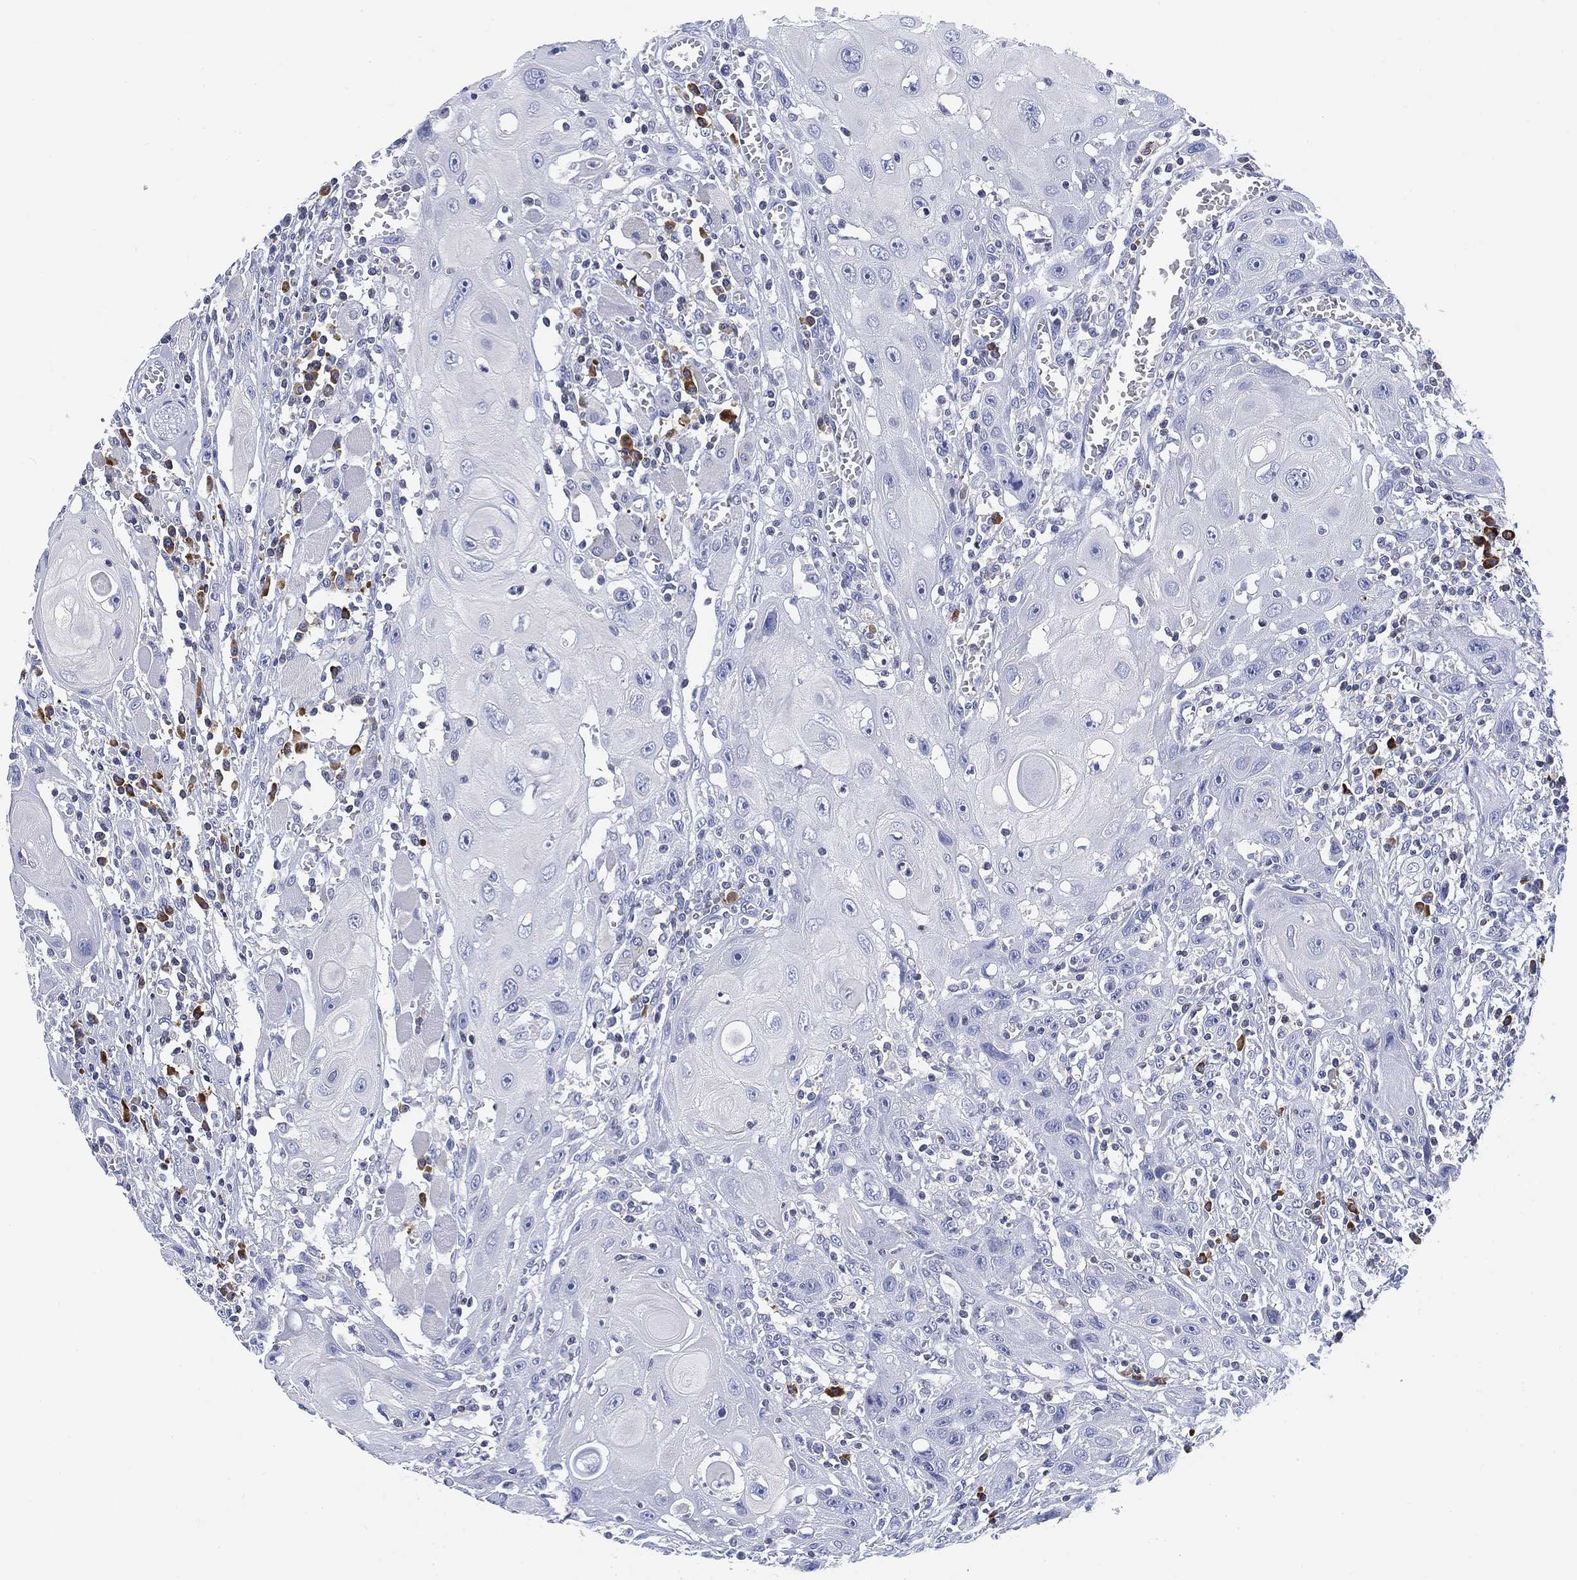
{"staining": {"intensity": "negative", "quantity": "none", "location": "none"}, "tissue": "head and neck cancer", "cell_type": "Tumor cells", "image_type": "cancer", "snomed": [{"axis": "morphology", "description": "Normal tissue, NOS"}, {"axis": "morphology", "description": "Squamous cell carcinoma, NOS"}, {"axis": "topography", "description": "Oral tissue"}, {"axis": "topography", "description": "Head-Neck"}], "caption": "High magnification brightfield microscopy of head and neck cancer stained with DAB (3,3'-diaminobenzidine) (brown) and counterstained with hematoxylin (blue): tumor cells show no significant expression.", "gene": "FYB1", "patient": {"sex": "male", "age": 71}}